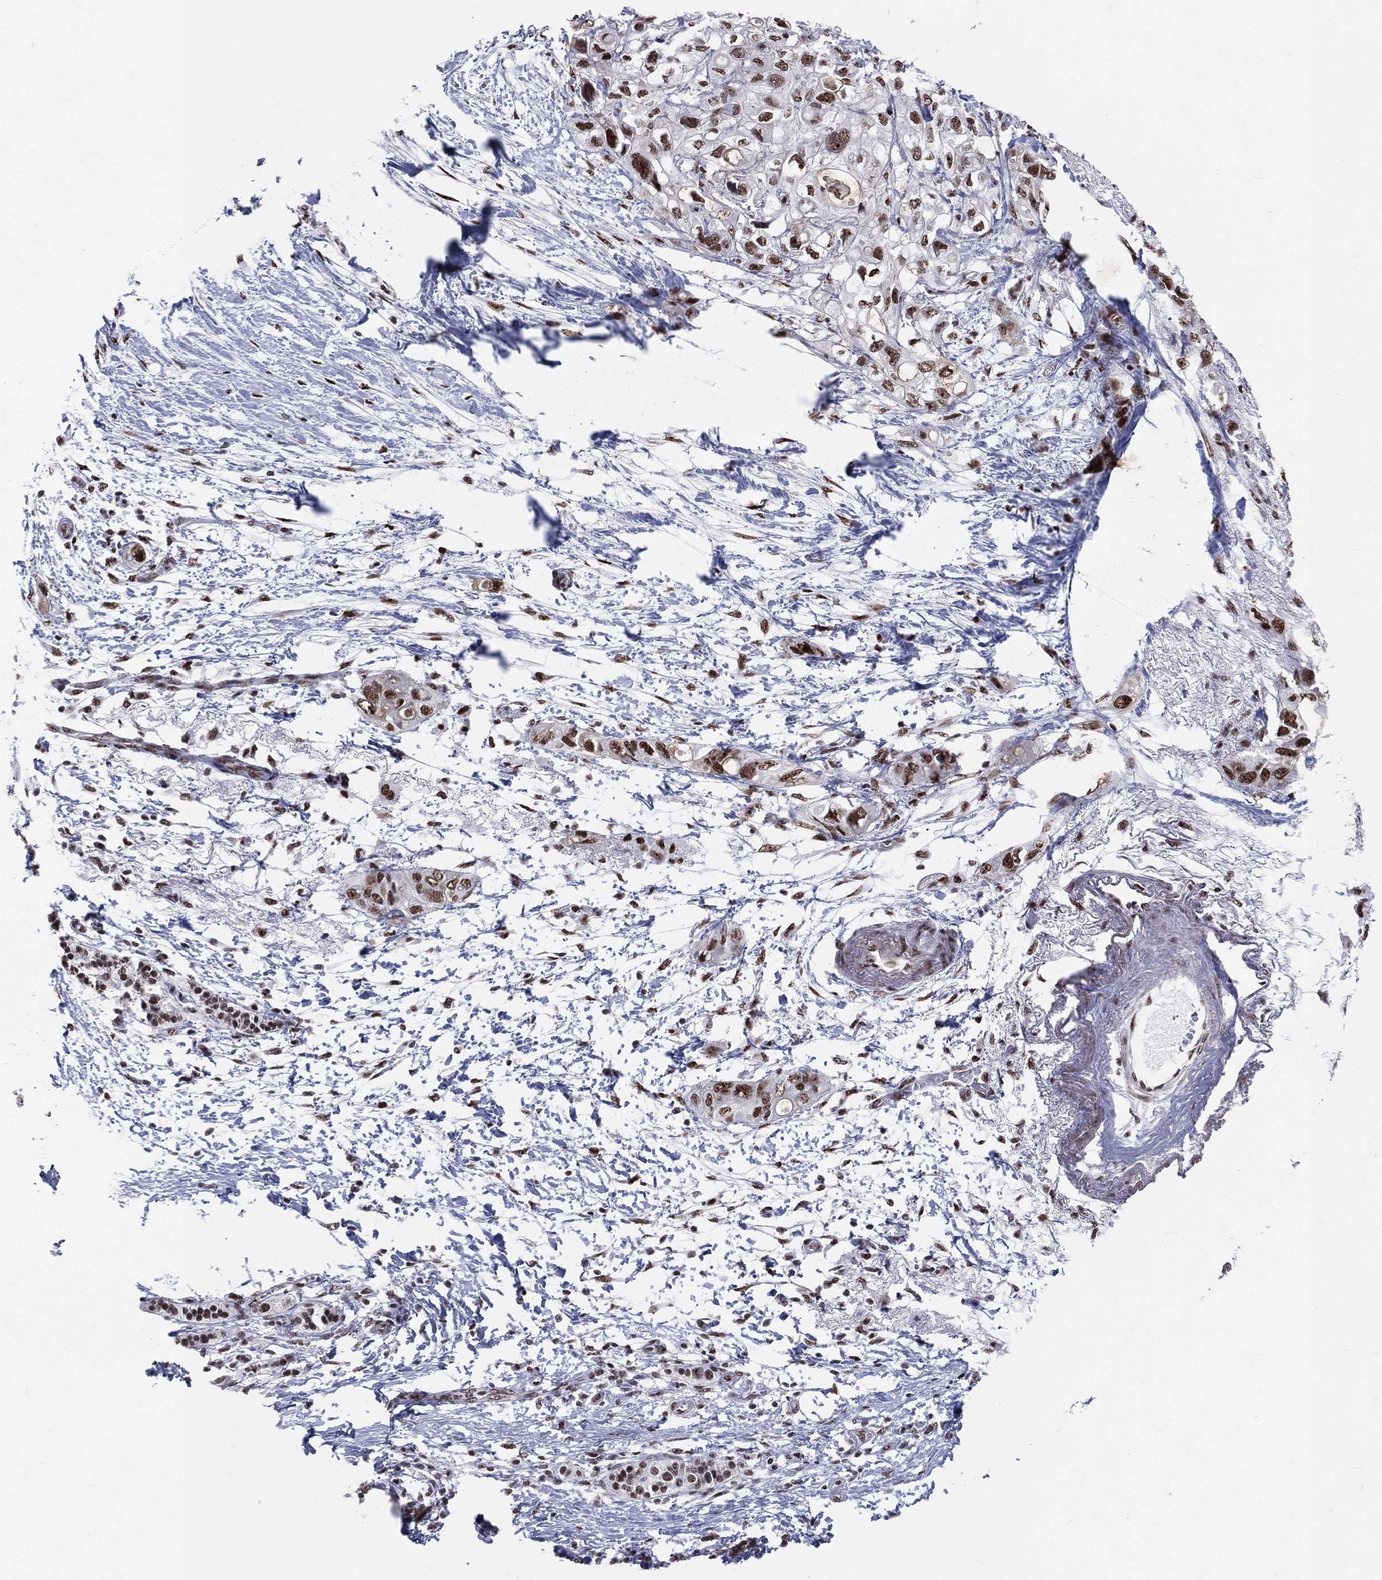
{"staining": {"intensity": "strong", "quantity": ">75%", "location": "nuclear"}, "tissue": "pancreatic cancer", "cell_type": "Tumor cells", "image_type": "cancer", "snomed": [{"axis": "morphology", "description": "Adenocarcinoma, NOS"}, {"axis": "topography", "description": "Pancreas"}], "caption": "Pancreatic cancer (adenocarcinoma) stained with DAB immunohistochemistry shows high levels of strong nuclear expression in approximately >75% of tumor cells.", "gene": "CDK7", "patient": {"sex": "female", "age": 72}}